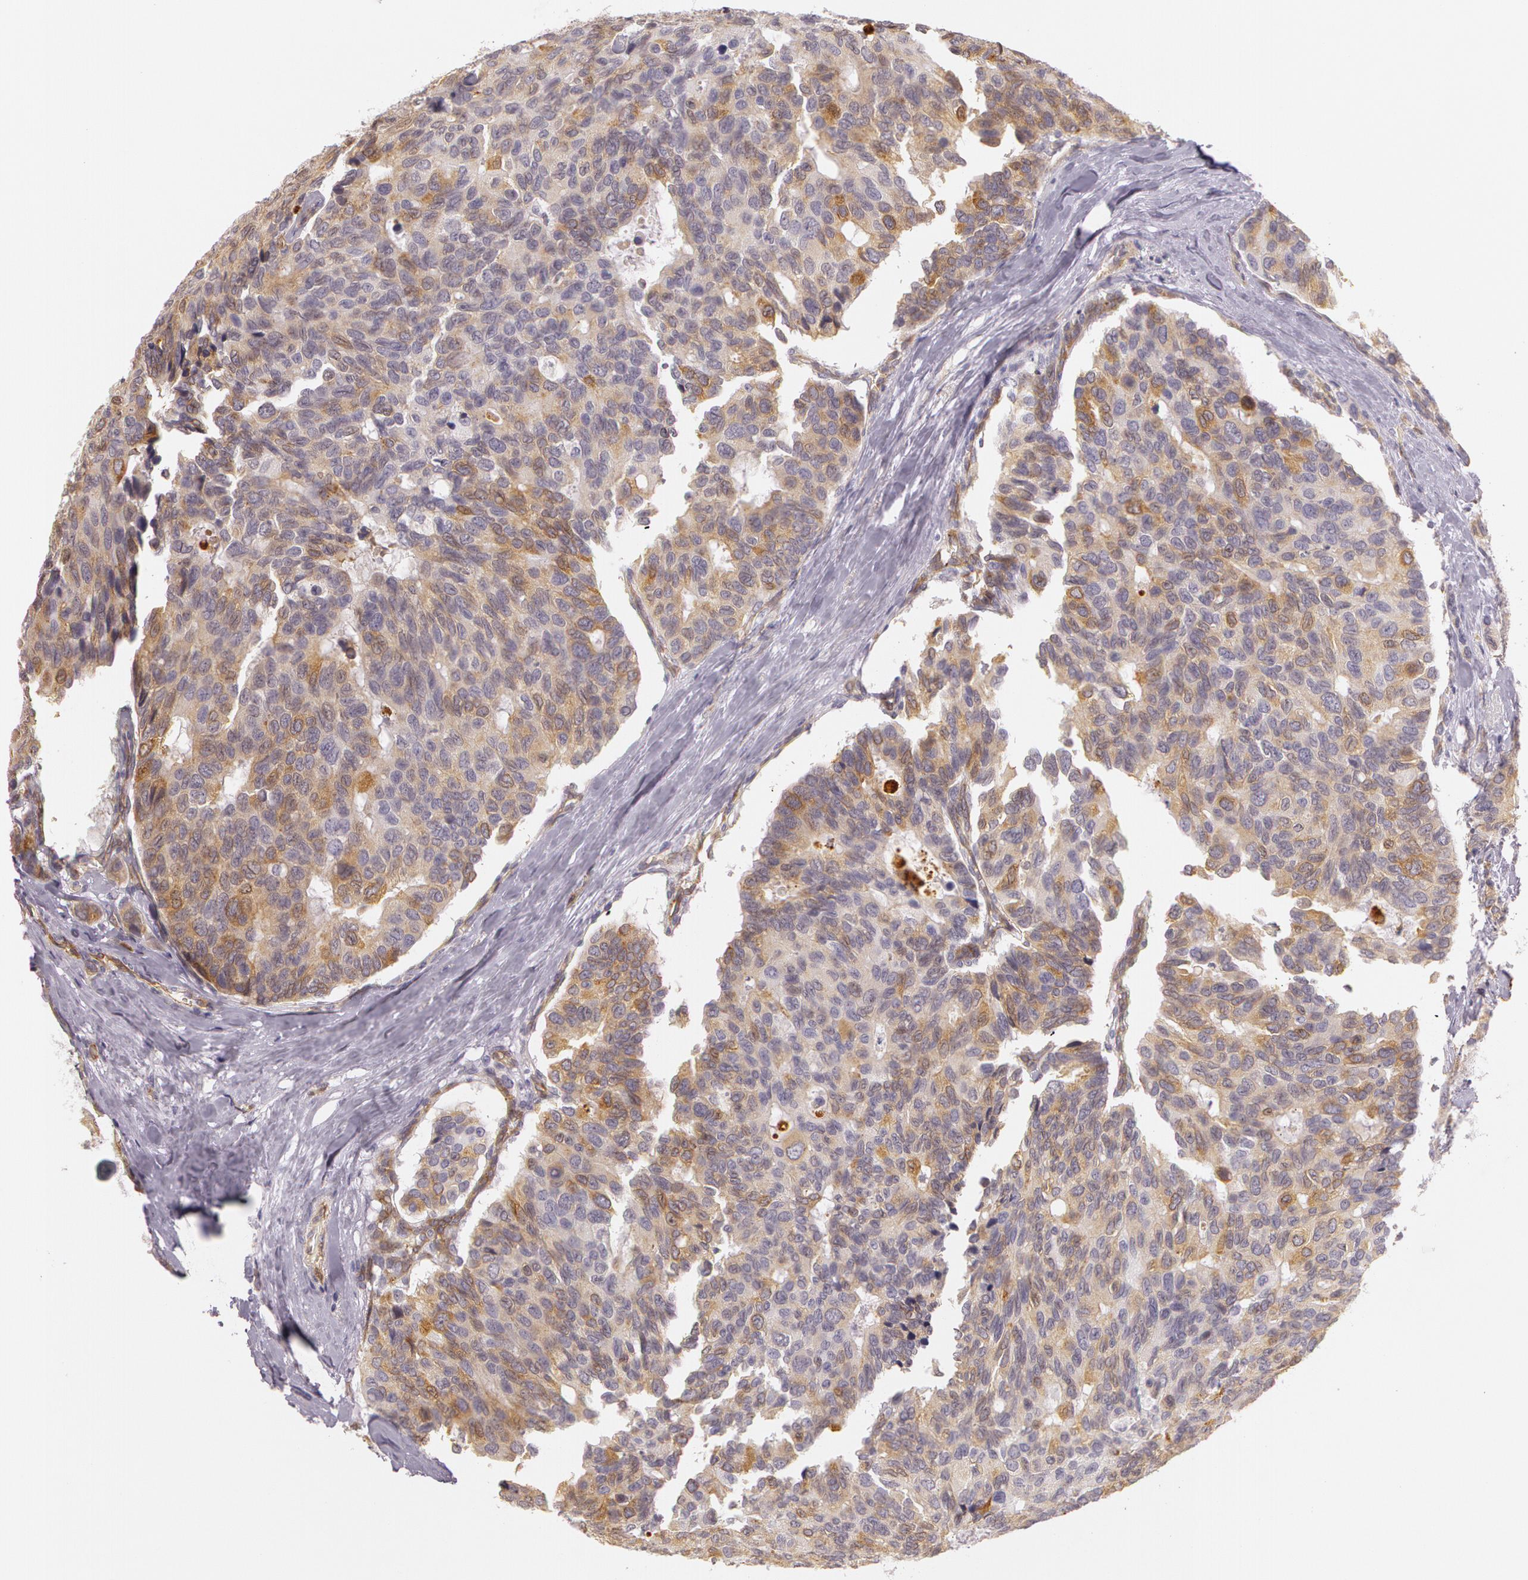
{"staining": {"intensity": "moderate", "quantity": ">75%", "location": "cytoplasmic/membranous"}, "tissue": "breast cancer", "cell_type": "Tumor cells", "image_type": "cancer", "snomed": [{"axis": "morphology", "description": "Duct carcinoma"}, {"axis": "topography", "description": "Breast"}], "caption": "Immunohistochemistry staining of breast cancer (intraductal carcinoma), which demonstrates medium levels of moderate cytoplasmic/membranous expression in about >75% of tumor cells indicating moderate cytoplasmic/membranous protein expression. The staining was performed using DAB (brown) for protein detection and nuclei were counterstained in hematoxylin (blue).", "gene": "APP", "patient": {"sex": "female", "age": 69}}